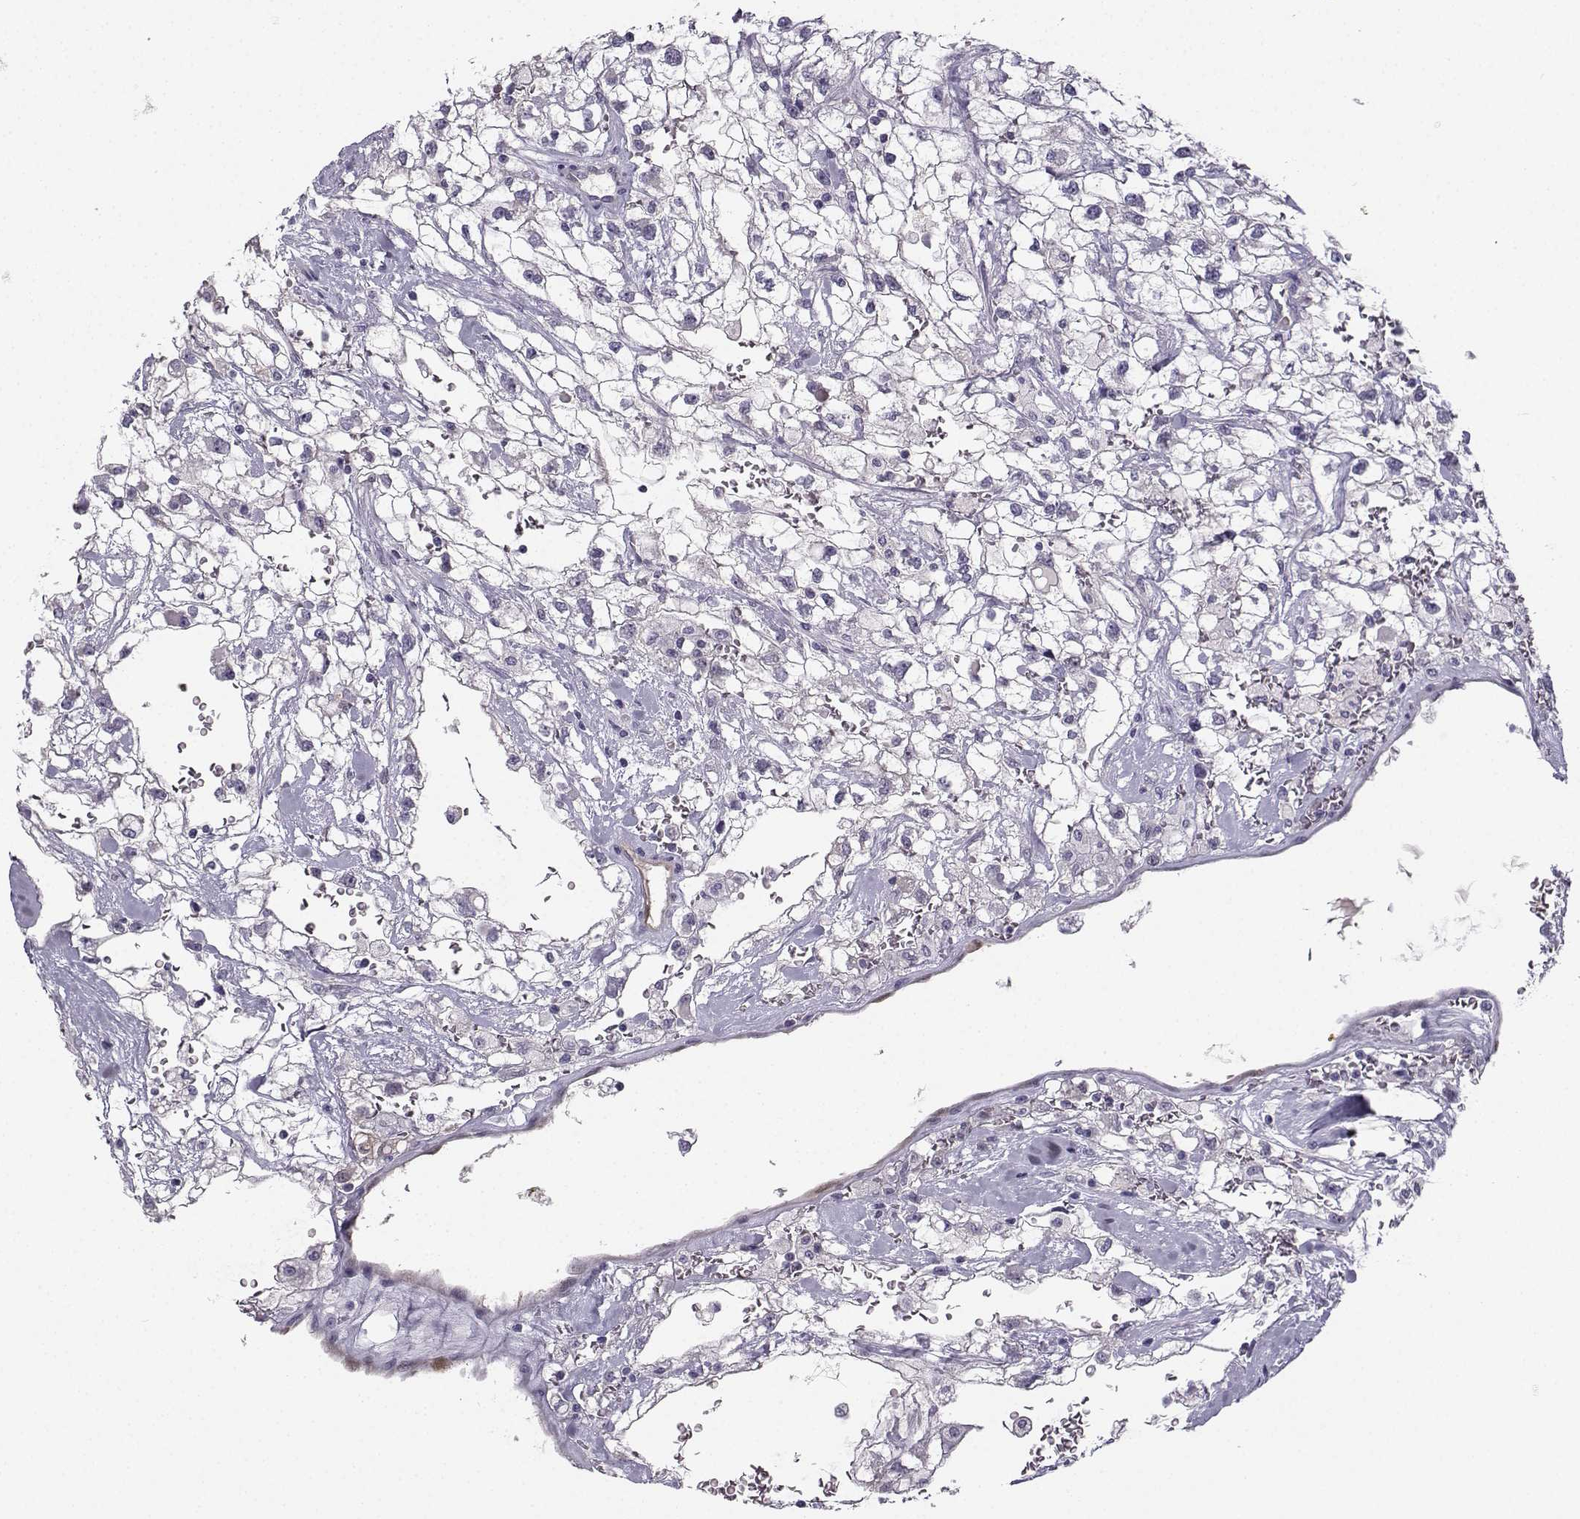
{"staining": {"intensity": "negative", "quantity": "none", "location": "none"}, "tissue": "renal cancer", "cell_type": "Tumor cells", "image_type": "cancer", "snomed": [{"axis": "morphology", "description": "Adenocarcinoma, NOS"}, {"axis": "topography", "description": "Kidney"}], "caption": "Immunohistochemical staining of human renal adenocarcinoma shows no significant staining in tumor cells. The staining is performed using DAB (3,3'-diaminobenzidine) brown chromogen with nuclei counter-stained in using hematoxylin.", "gene": "NQO1", "patient": {"sex": "male", "age": 59}}